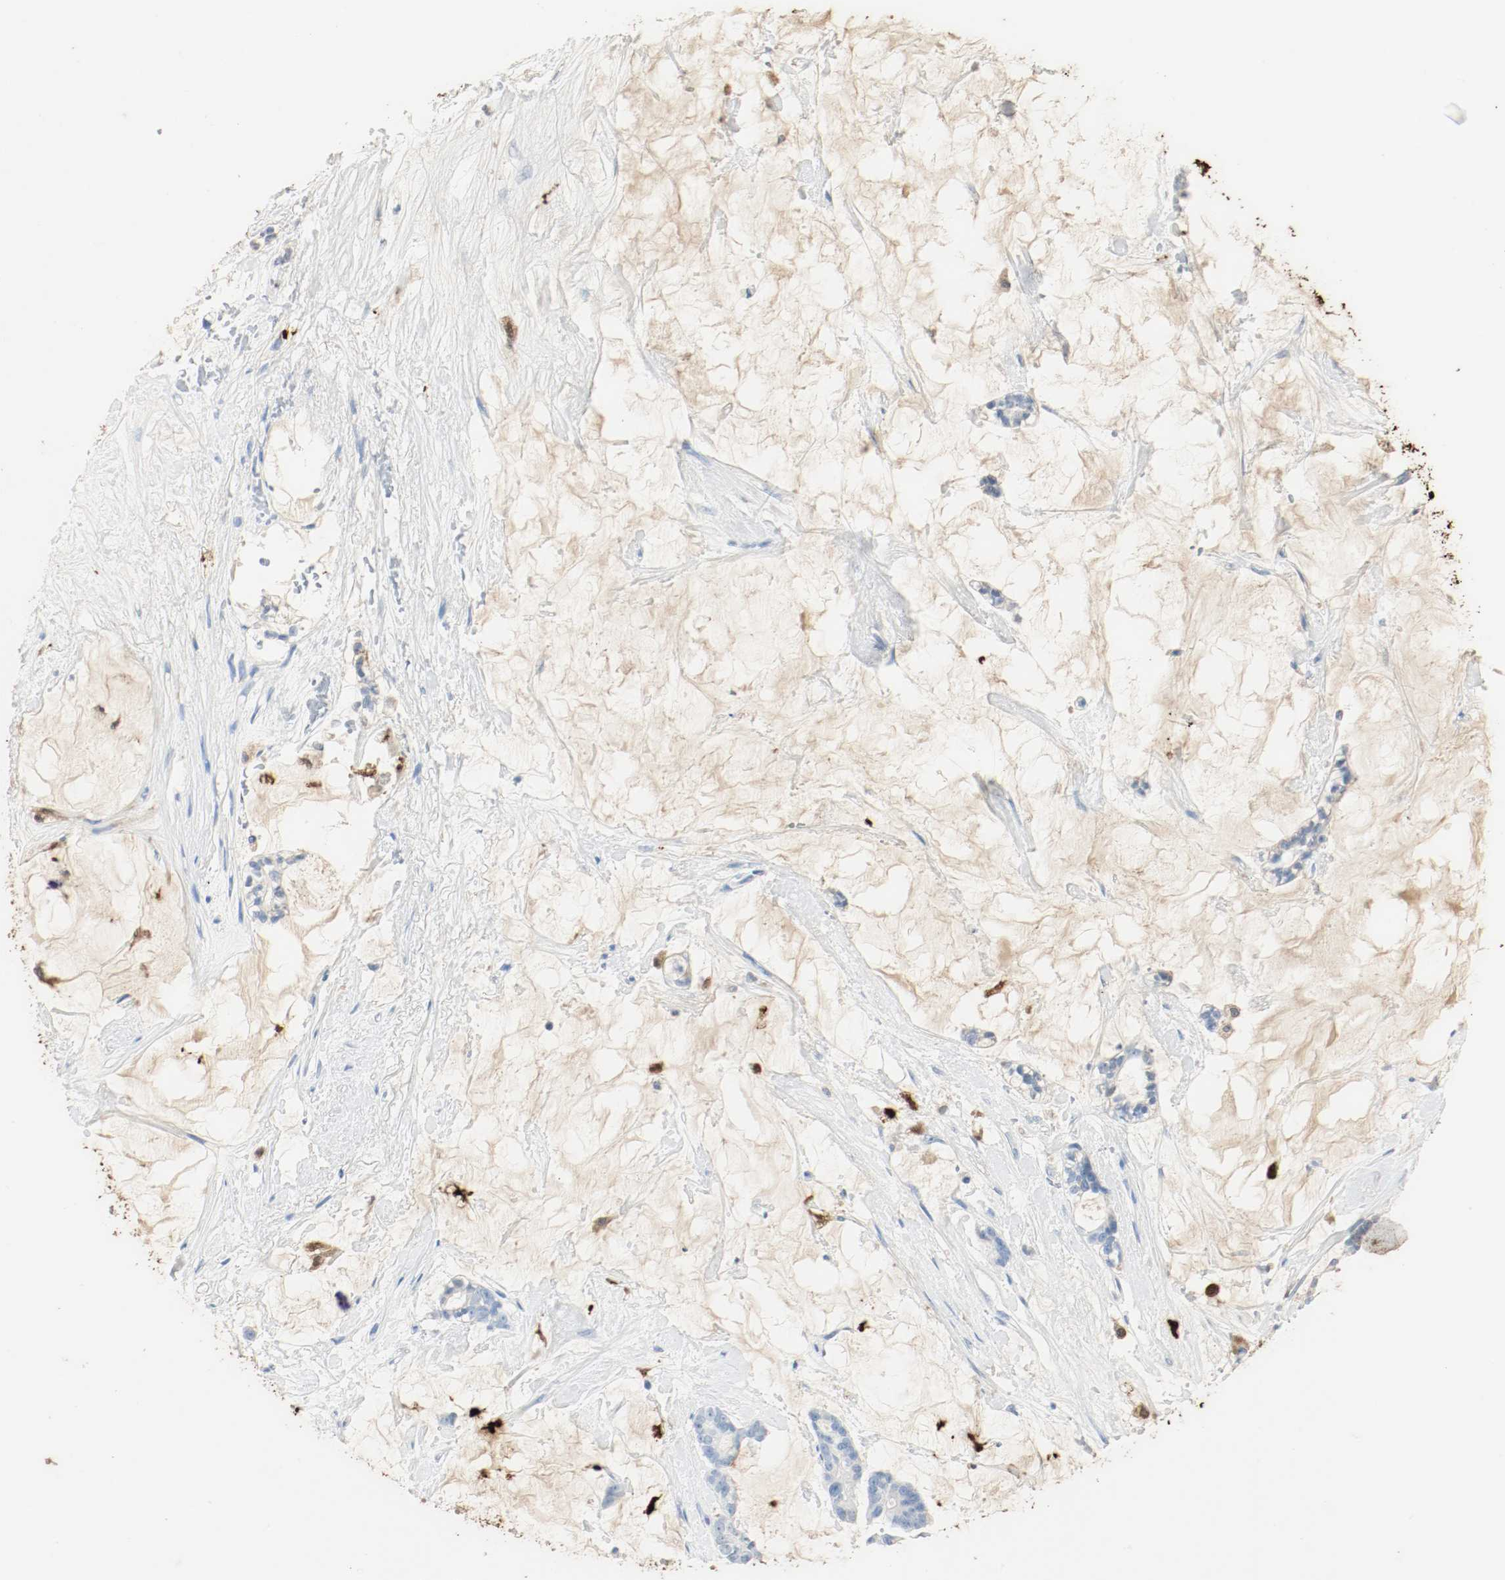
{"staining": {"intensity": "negative", "quantity": "none", "location": "none"}, "tissue": "pancreatic cancer", "cell_type": "Tumor cells", "image_type": "cancer", "snomed": [{"axis": "morphology", "description": "Adenocarcinoma, NOS"}, {"axis": "topography", "description": "Pancreas"}], "caption": "An IHC histopathology image of pancreatic adenocarcinoma is shown. There is no staining in tumor cells of pancreatic adenocarcinoma.", "gene": "S100A9", "patient": {"sex": "female", "age": 73}}